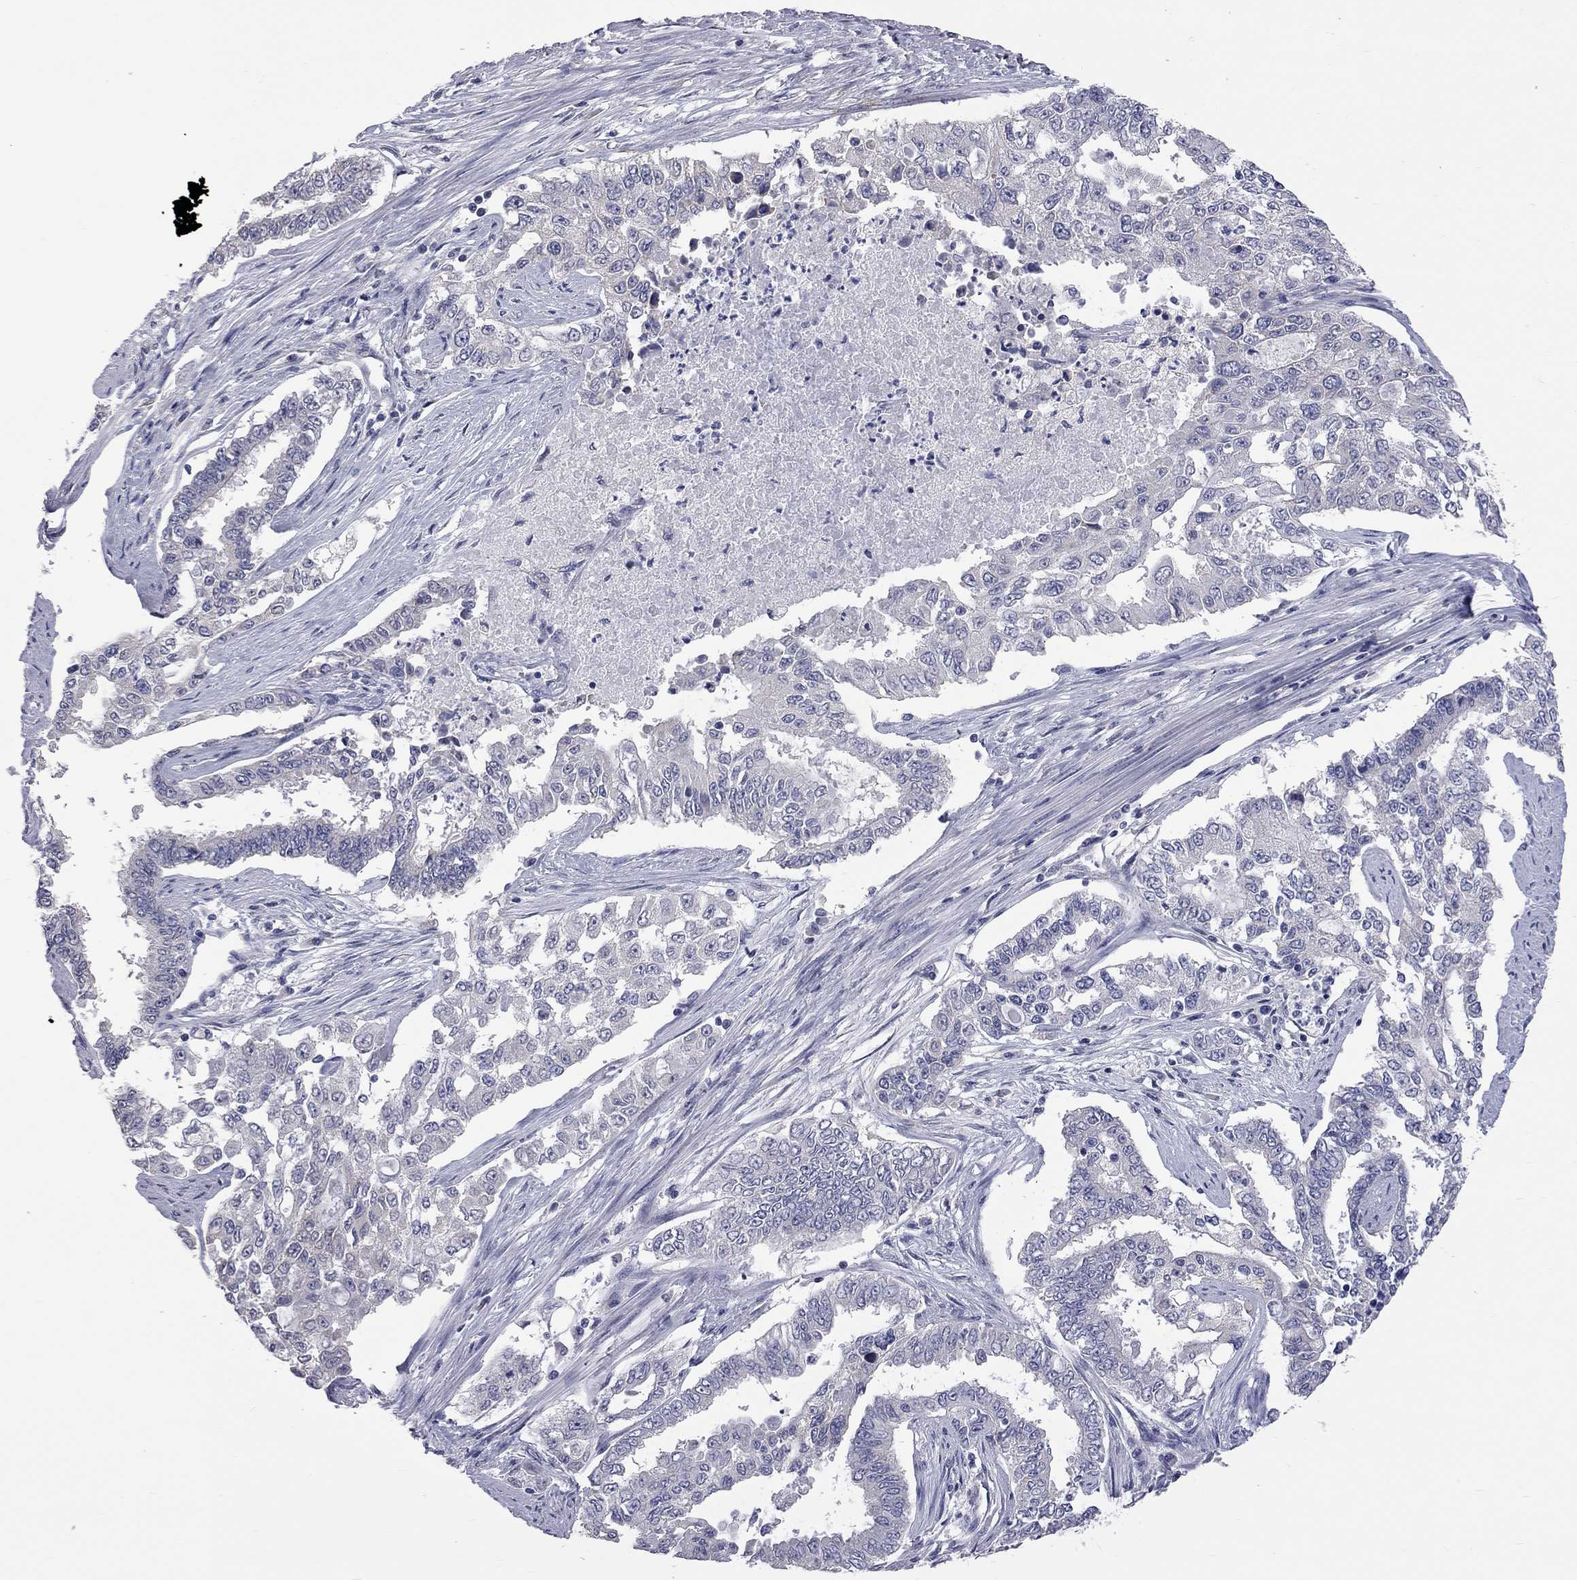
{"staining": {"intensity": "negative", "quantity": "none", "location": "none"}, "tissue": "endometrial cancer", "cell_type": "Tumor cells", "image_type": "cancer", "snomed": [{"axis": "morphology", "description": "Adenocarcinoma, NOS"}, {"axis": "topography", "description": "Uterus"}], "caption": "This is an IHC histopathology image of human endometrial adenocarcinoma. There is no expression in tumor cells.", "gene": "OPRK1", "patient": {"sex": "female", "age": 59}}